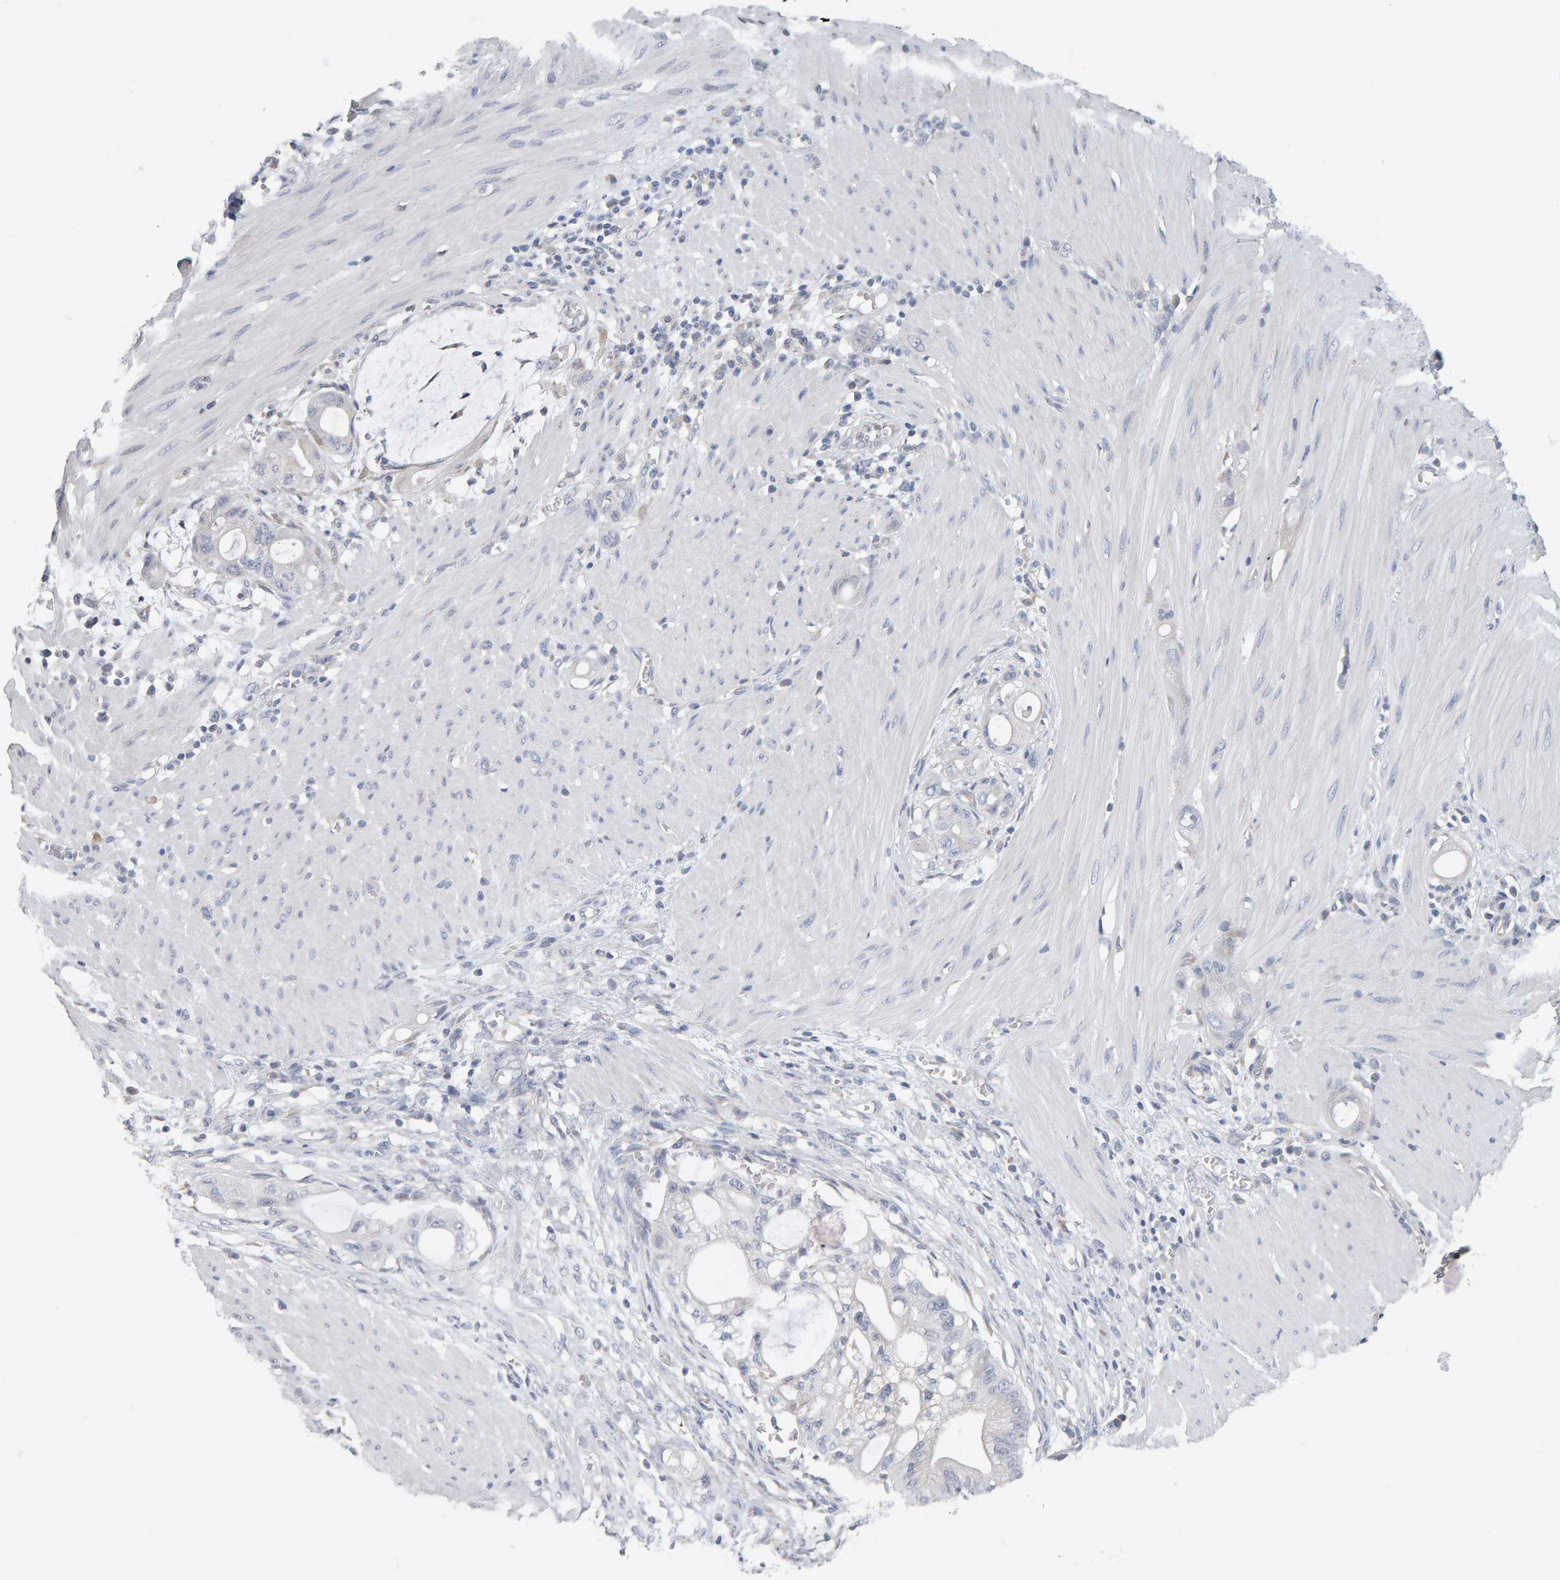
{"staining": {"intensity": "negative", "quantity": "none", "location": "none"}, "tissue": "stomach cancer", "cell_type": "Tumor cells", "image_type": "cancer", "snomed": [{"axis": "morphology", "description": "Adenocarcinoma, NOS"}, {"axis": "topography", "description": "Stomach"}, {"axis": "topography", "description": "Stomach, lower"}], "caption": "Human stomach cancer stained for a protein using IHC displays no expression in tumor cells.", "gene": "ADHFE1", "patient": {"sex": "female", "age": 48}}